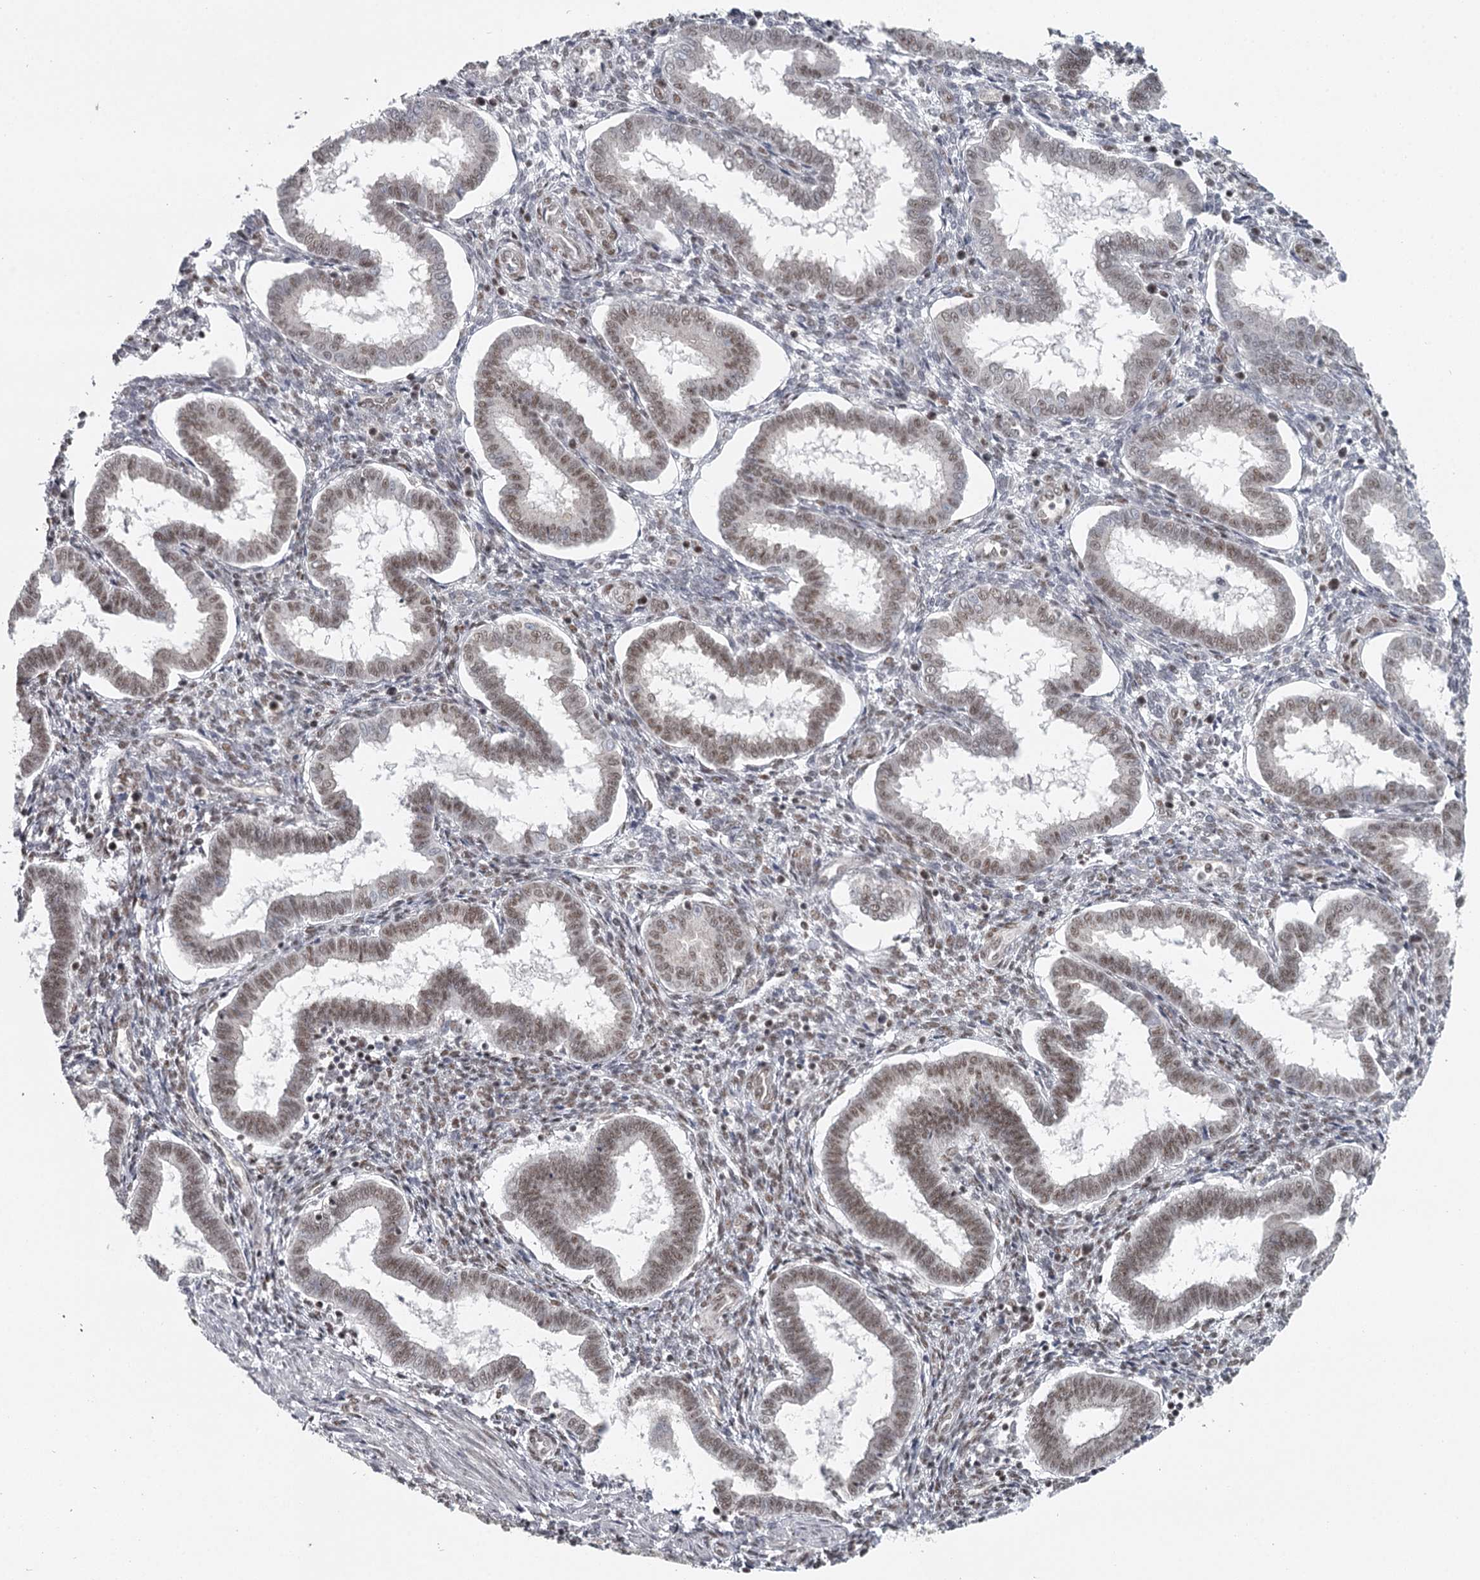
{"staining": {"intensity": "moderate", "quantity": "25%-75%", "location": "nuclear"}, "tissue": "endometrium", "cell_type": "Cells in endometrial stroma", "image_type": "normal", "snomed": [{"axis": "morphology", "description": "Normal tissue, NOS"}, {"axis": "topography", "description": "Endometrium"}], "caption": "Normal endometrium was stained to show a protein in brown. There is medium levels of moderate nuclear staining in about 25%-75% of cells in endometrial stroma. The staining was performed using DAB, with brown indicating positive protein expression. Nuclei are stained blue with hematoxylin.", "gene": "FAM13C", "patient": {"sex": "female", "age": 24}}